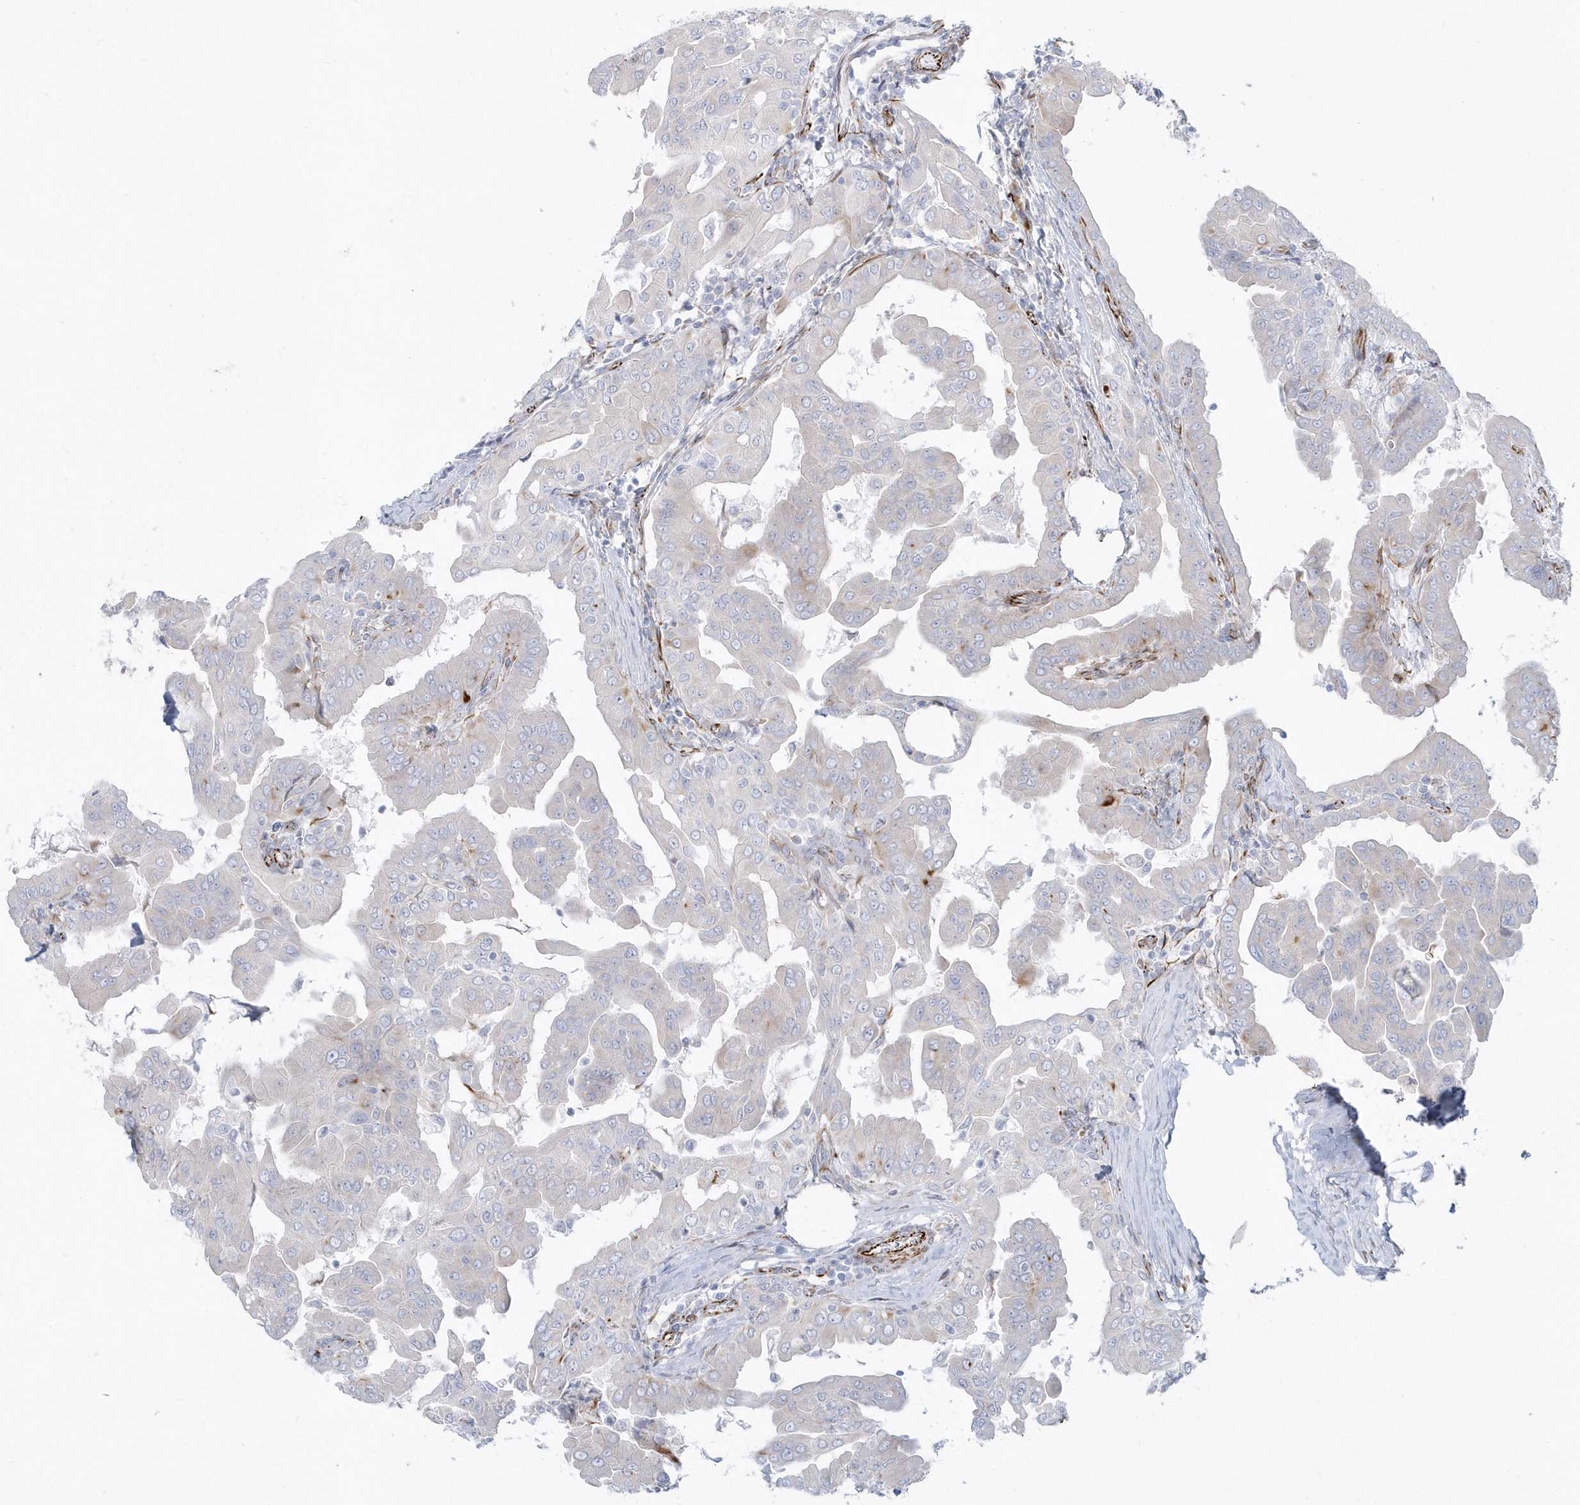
{"staining": {"intensity": "moderate", "quantity": "<25%", "location": "cytoplasmic/membranous"}, "tissue": "thyroid cancer", "cell_type": "Tumor cells", "image_type": "cancer", "snomed": [{"axis": "morphology", "description": "Papillary adenocarcinoma, NOS"}, {"axis": "topography", "description": "Thyroid gland"}], "caption": "A brown stain highlights moderate cytoplasmic/membranous positivity of a protein in thyroid cancer tumor cells.", "gene": "PPIL6", "patient": {"sex": "male", "age": 33}}